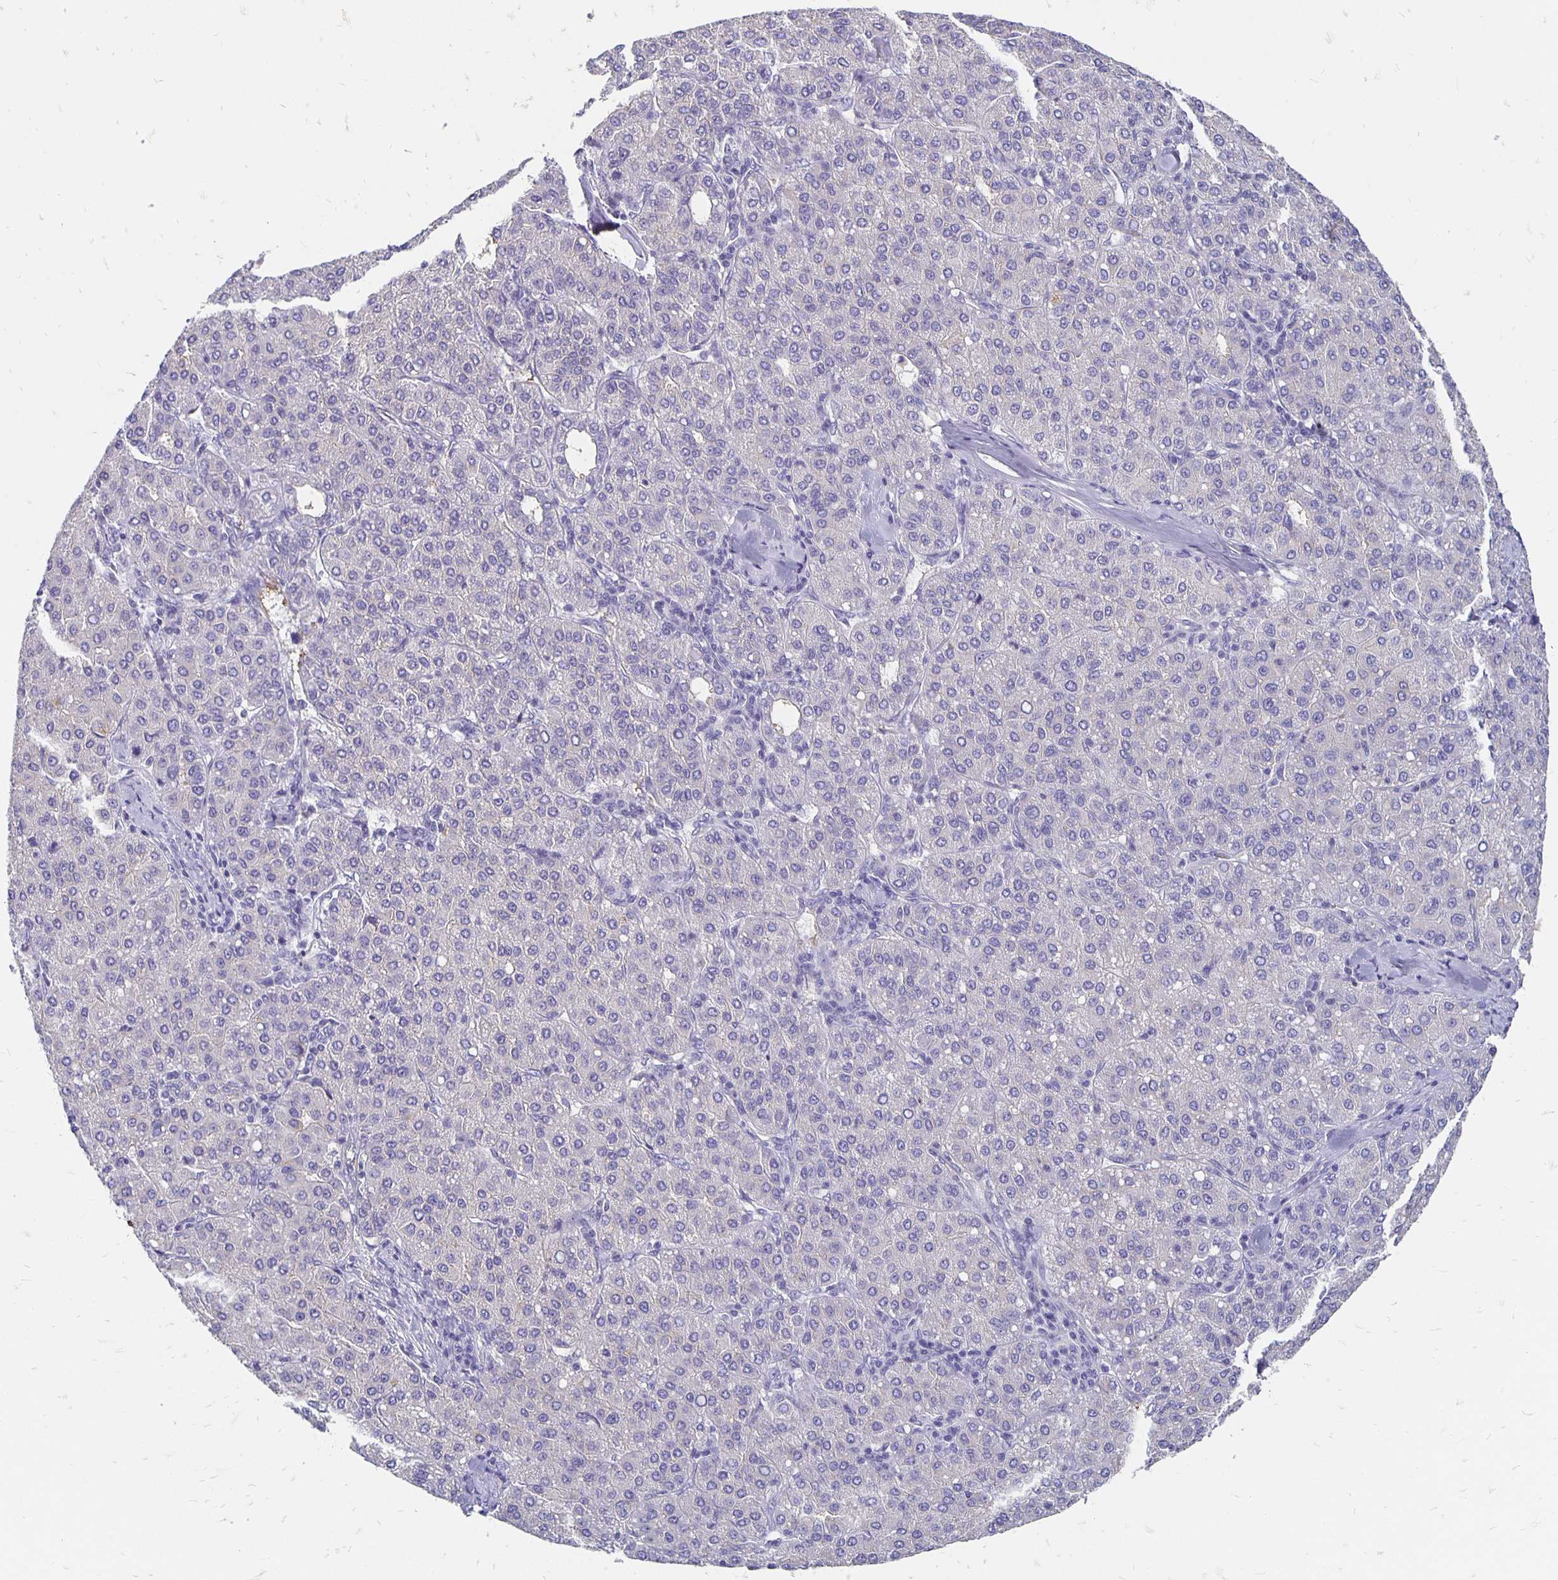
{"staining": {"intensity": "negative", "quantity": "none", "location": "none"}, "tissue": "liver cancer", "cell_type": "Tumor cells", "image_type": "cancer", "snomed": [{"axis": "morphology", "description": "Carcinoma, Hepatocellular, NOS"}, {"axis": "topography", "description": "Liver"}], "caption": "Liver hepatocellular carcinoma was stained to show a protein in brown. There is no significant expression in tumor cells.", "gene": "APOB", "patient": {"sex": "male", "age": 65}}